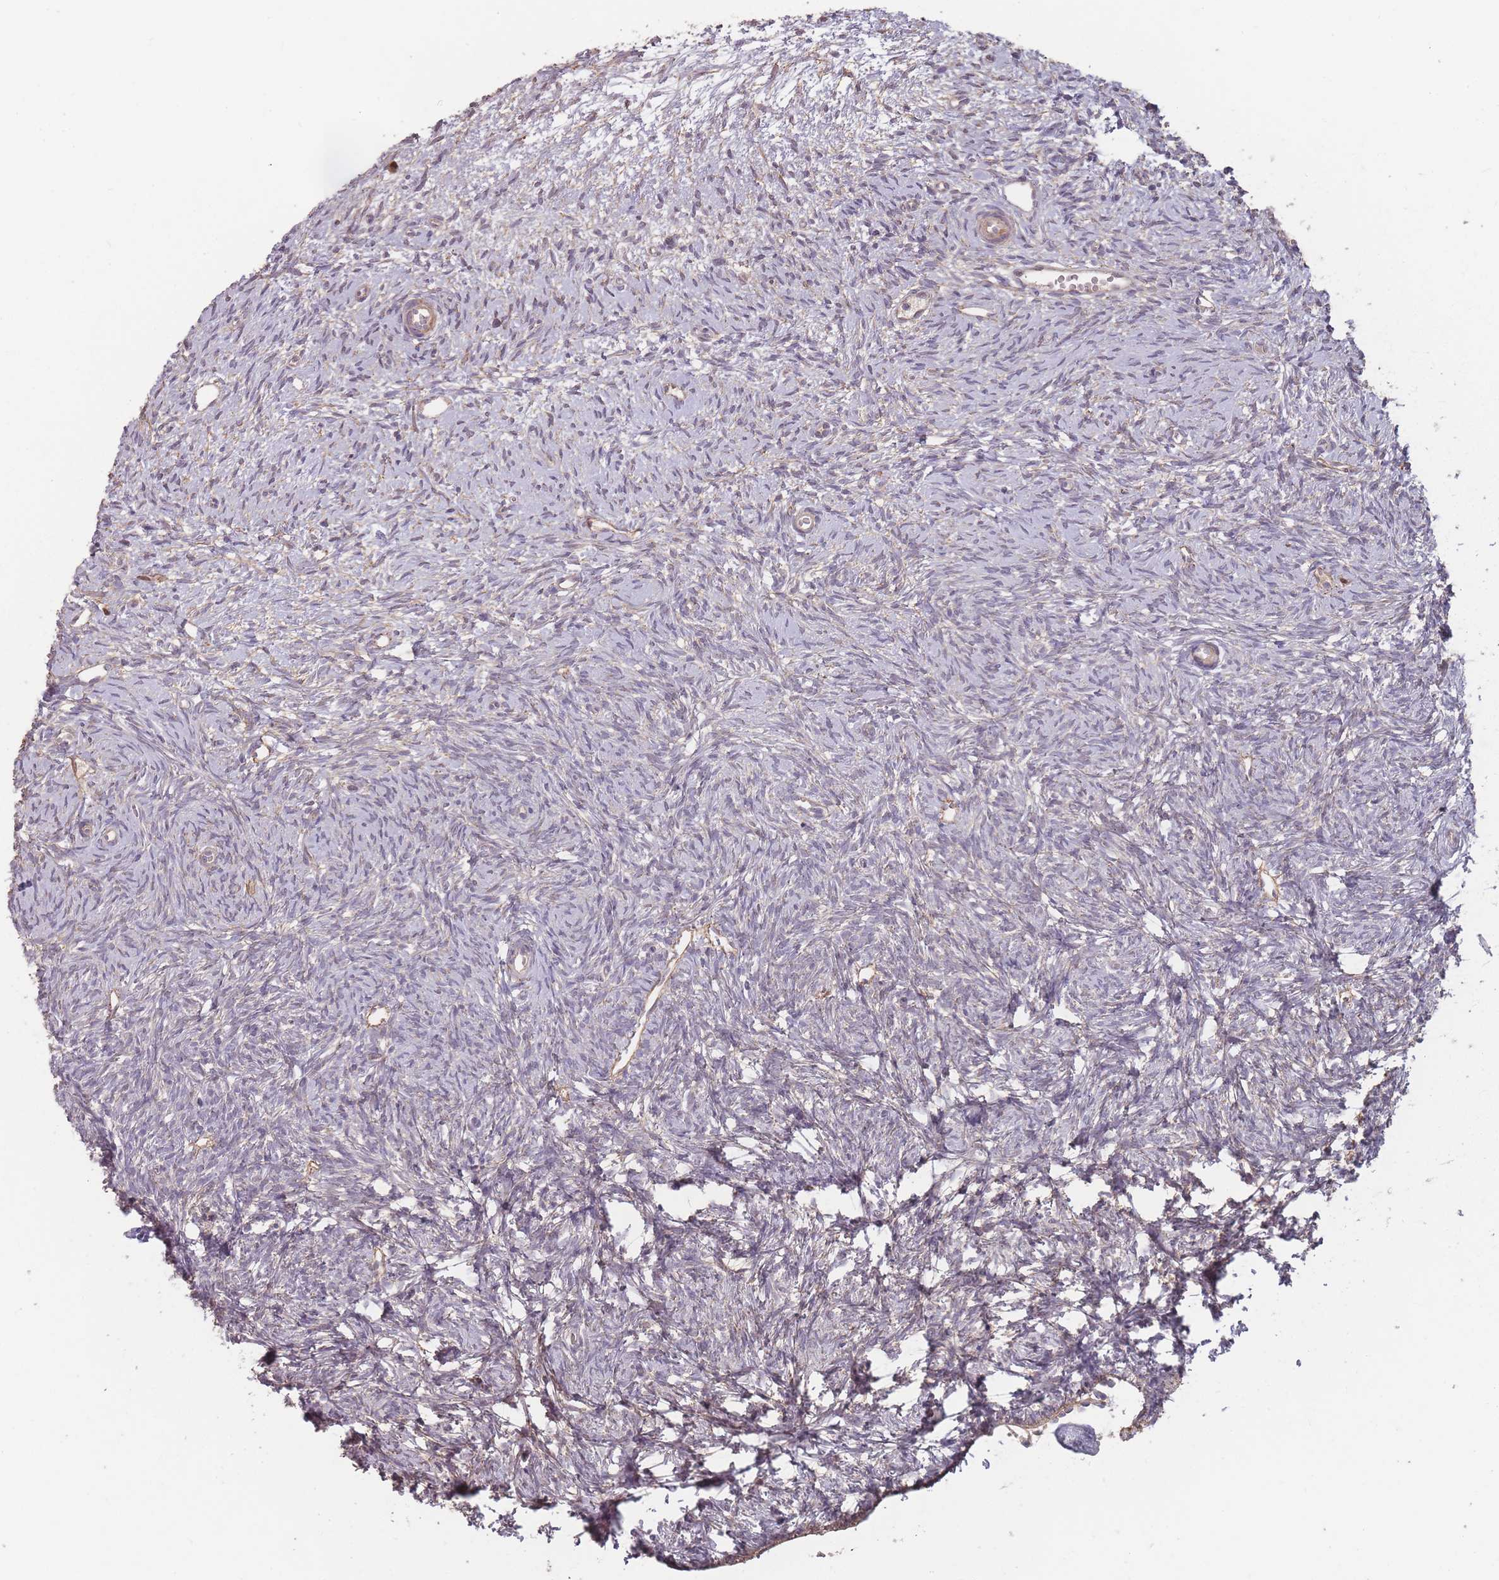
{"staining": {"intensity": "weak", "quantity": "25%-75%", "location": "cytoplasmic/membranous"}, "tissue": "ovary", "cell_type": "Ovarian stroma cells", "image_type": "normal", "snomed": [{"axis": "morphology", "description": "Normal tissue, NOS"}, {"axis": "topography", "description": "Ovary"}], "caption": "Unremarkable ovary exhibits weak cytoplasmic/membranous expression in about 25%-75% of ovarian stroma cells, visualized by immunohistochemistry. (Brightfield microscopy of DAB IHC at high magnification).", "gene": "ERCC6L", "patient": {"sex": "female", "age": 51}}